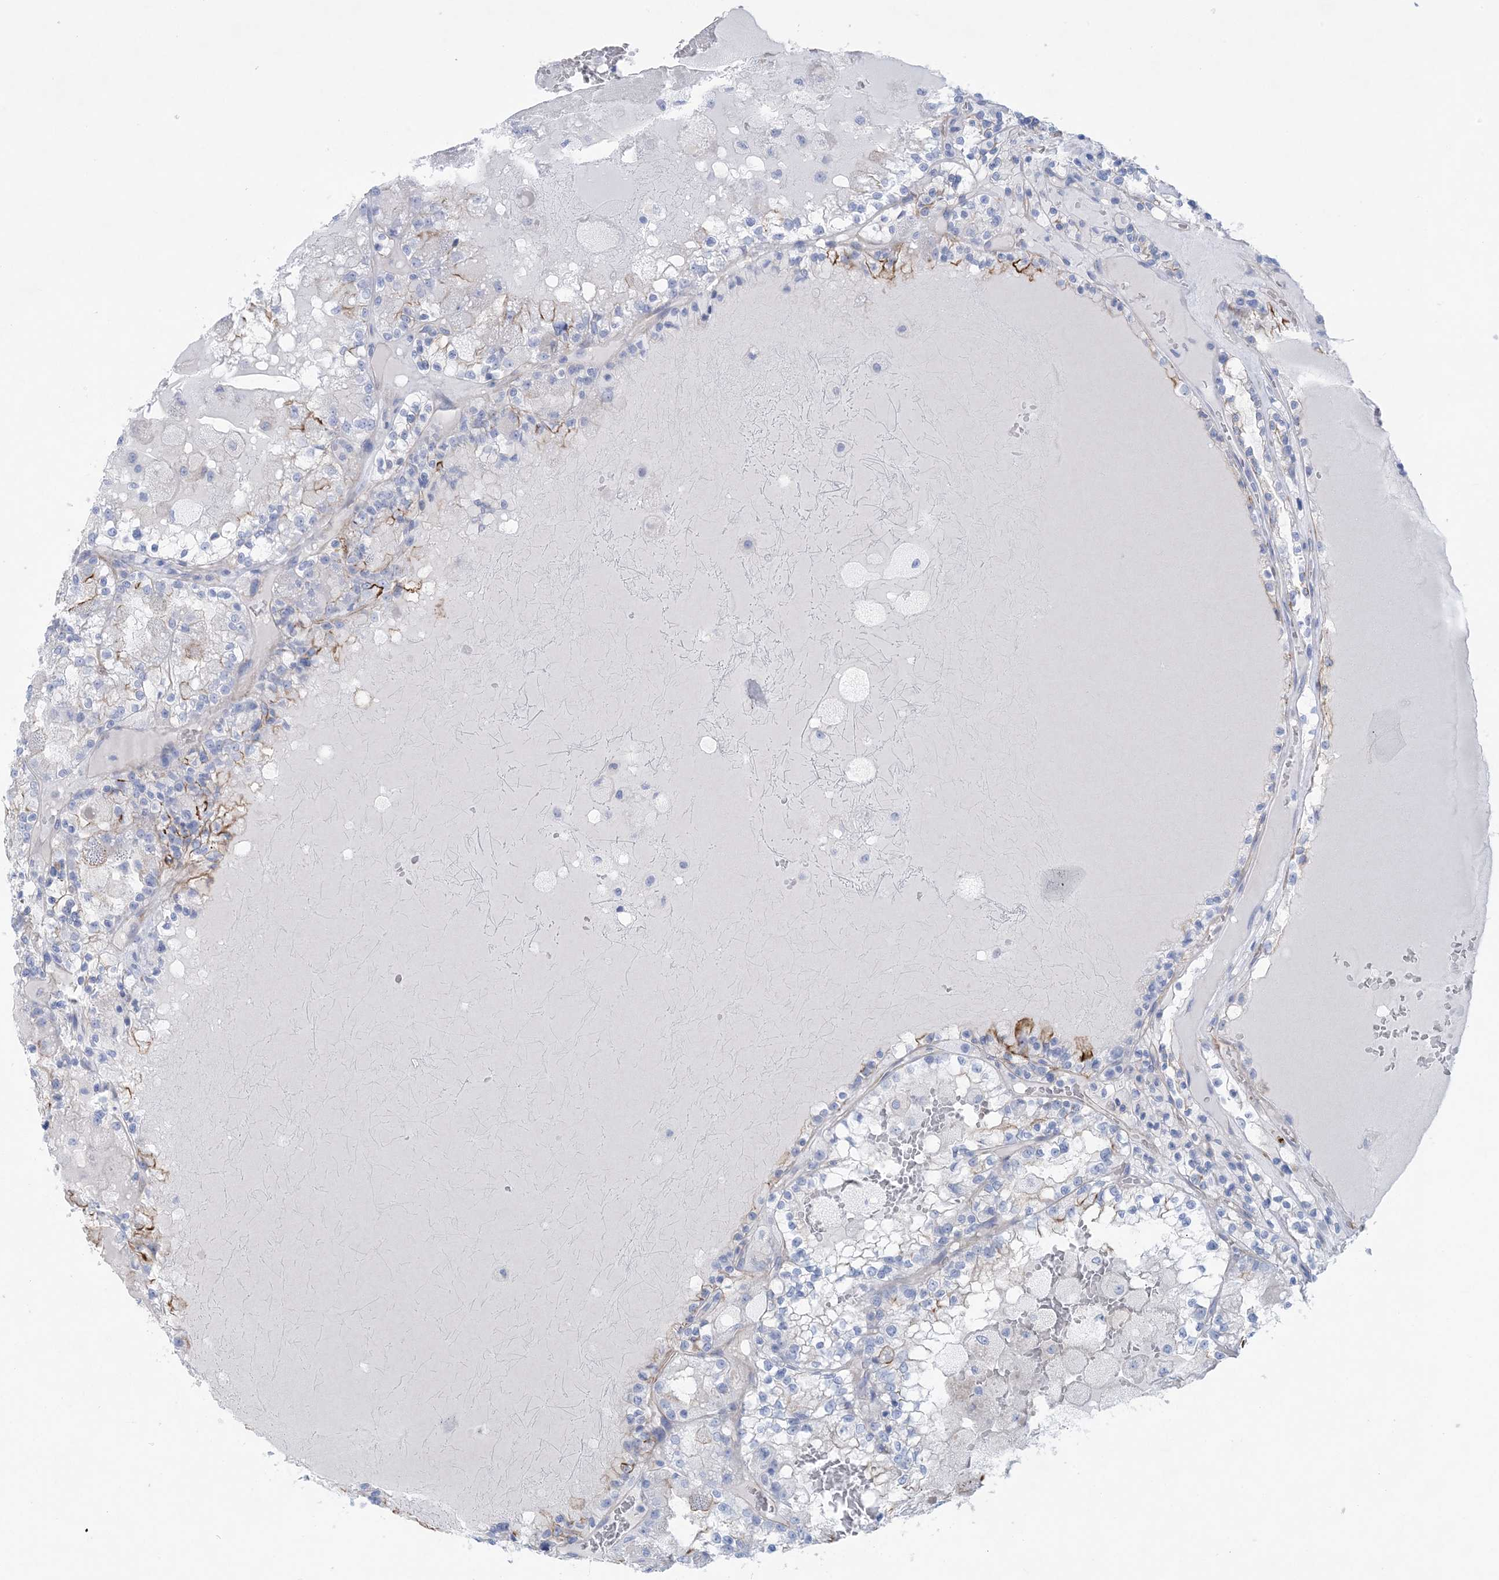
{"staining": {"intensity": "moderate", "quantity": "<25%", "location": "cytoplasmic/membranous"}, "tissue": "renal cancer", "cell_type": "Tumor cells", "image_type": "cancer", "snomed": [{"axis": "morphology", "description": "Adenocarcinoma, NOS"}, {"axis": "topography", "description": "Kidney"}], "caption": "Renal cancer stained with DAB (3,3'-diaminobenzidine) IHC demonstrates low levels of moderate cytoplasmic/membranous expression in about <25% of tumor cells.", "gene": "SHANK1", "patient": {"sex": "female", "age": 56}}